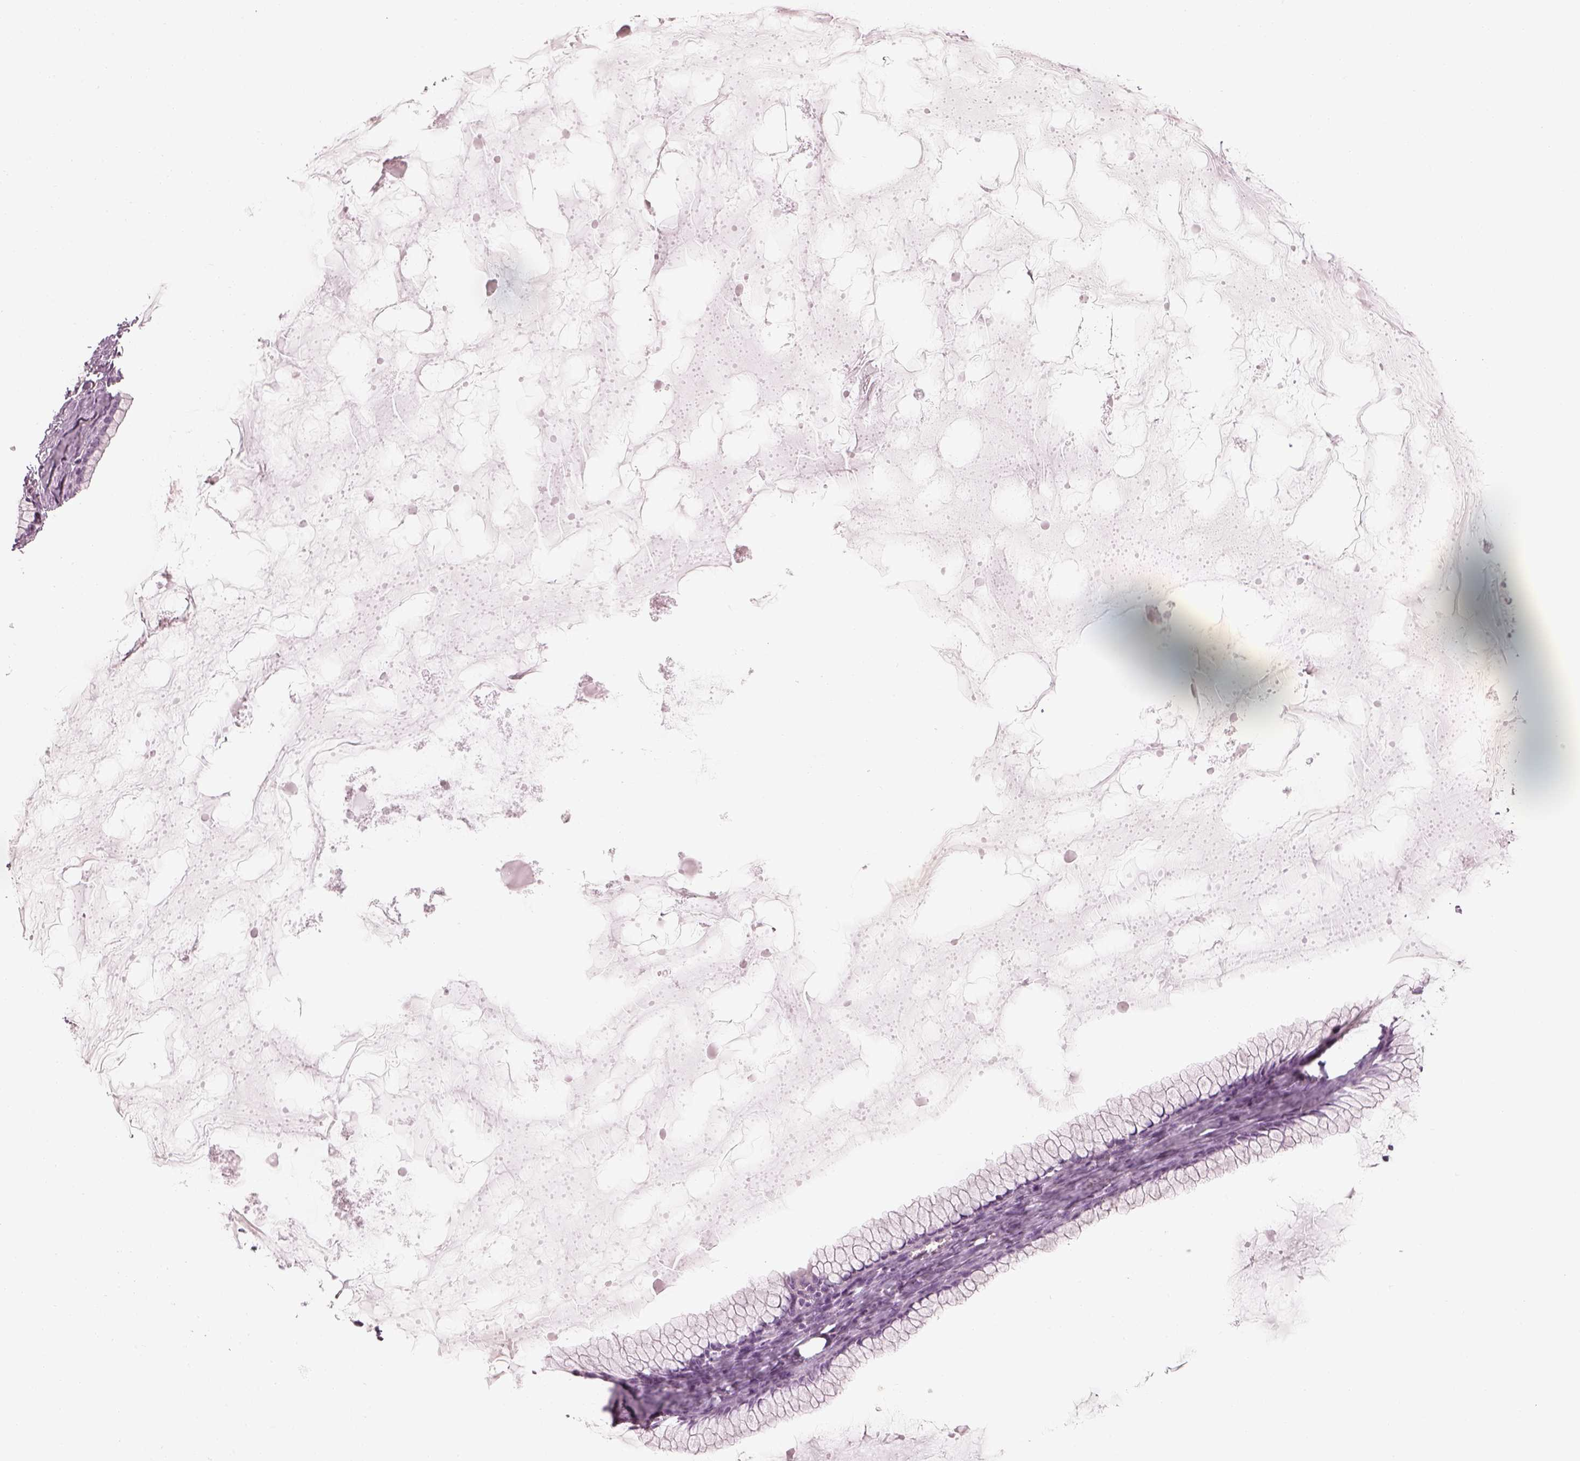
{"staining": {"intensity": "negative", "quantity": "none", "location": "none"}, "tissue": "ovarian cancer", "cell_type": "Tumor cells", "image_type": "cancer", "snomed": [{"axis": "morphology", "description": "Cystadenocarcinoma, mucinous, NOS"}, {"axis": "topography", "description": "Ovary"}], "caption": "Tumor cells are negative for brown protein staining in mucinous cystadenocarcinoma (ovarian).", "gene": "GAS2L2", "patient": {"sex": "female", "age": 41}}